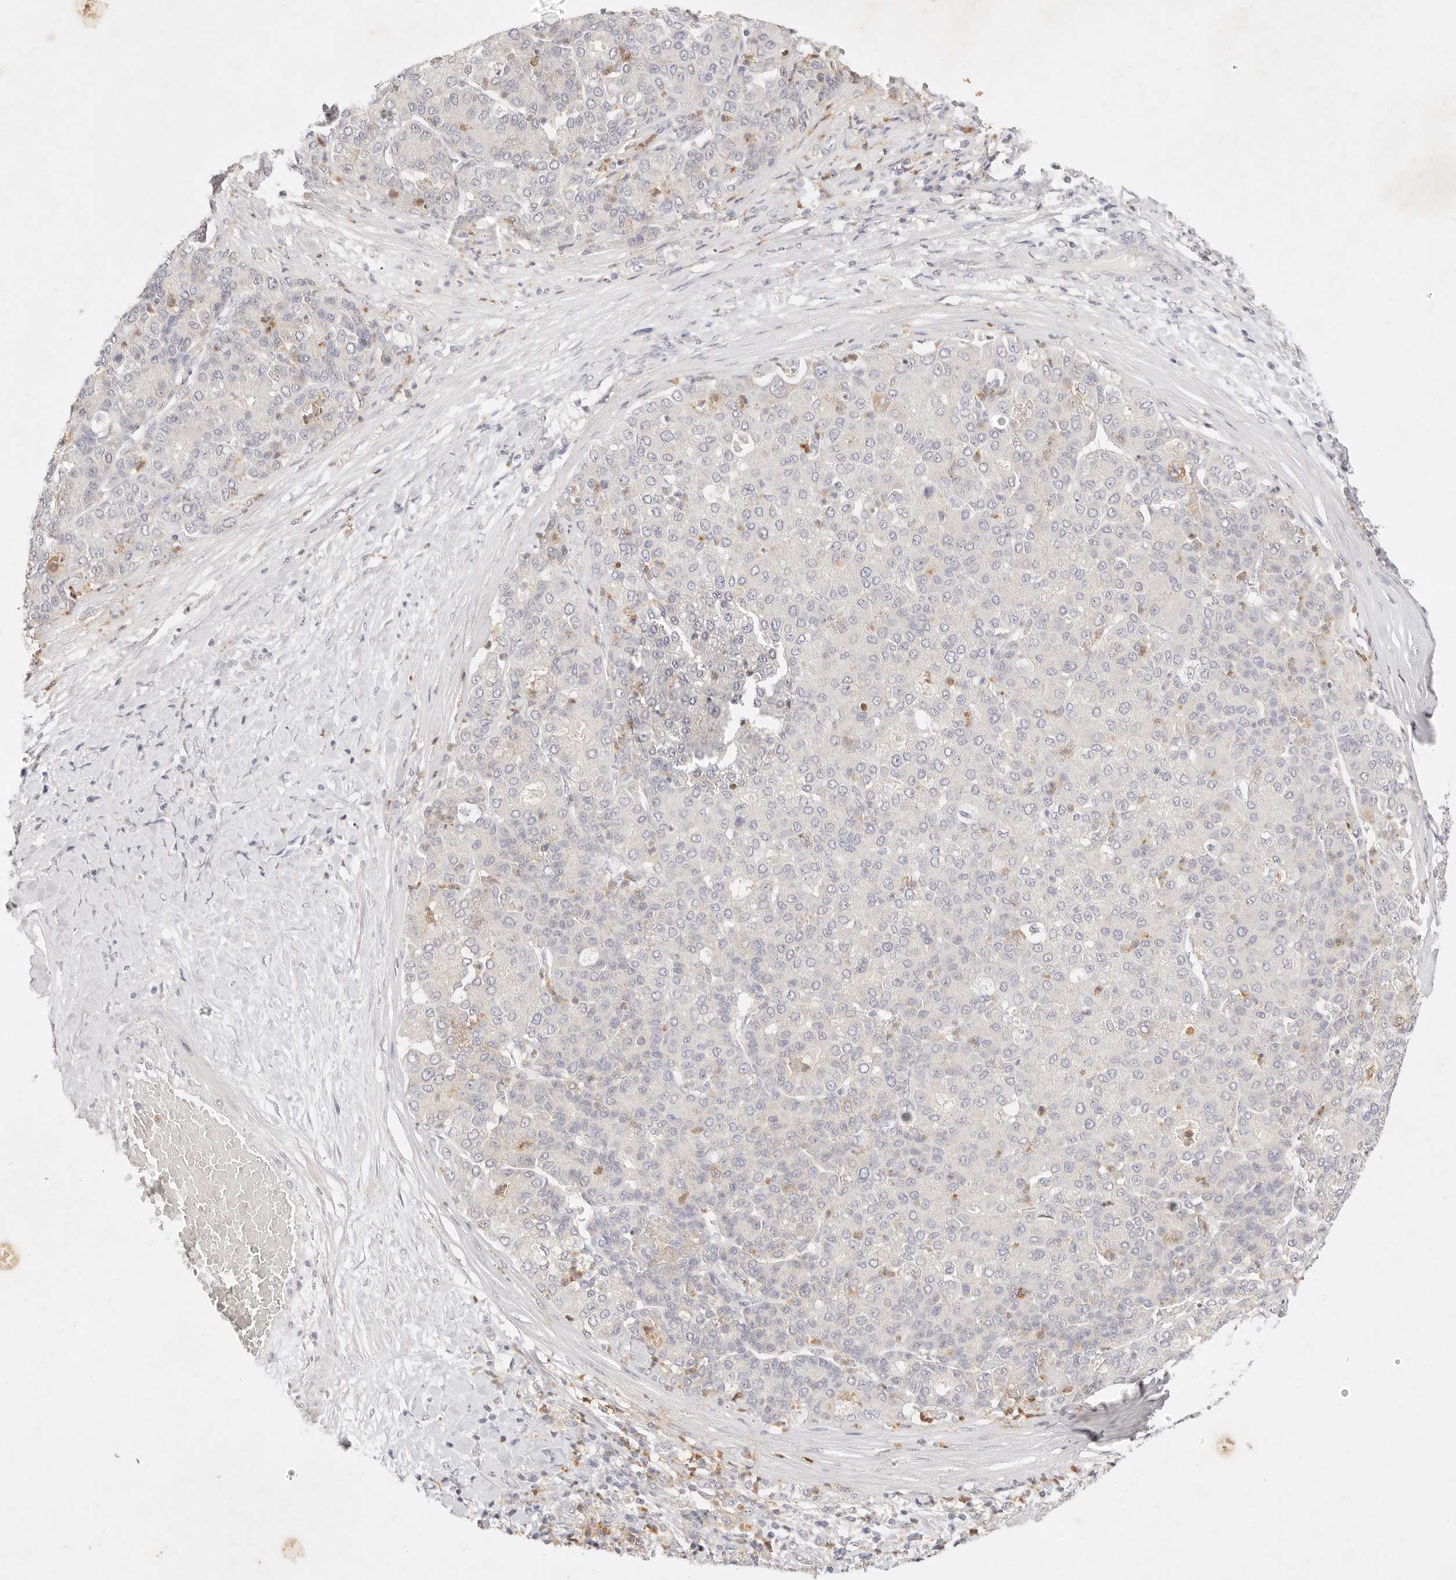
{"staining": {"intensity": "negative", "quantity": "none", "location": "none"}, "tissue": "liver cancer", "cell_type": "Tumor cells", "image_type": "cancer", "snomed": [{"axis": "morphology", "description": "Carcinoma, Hepatocellular, NOS"}, {"axis": "topography", "description": "Liver"}], "caption": "Image shows no significant protein expression in tumor cells of liver cancer.", "gene": "GPR84", "patient": {"sex": "male", "age": 65}}